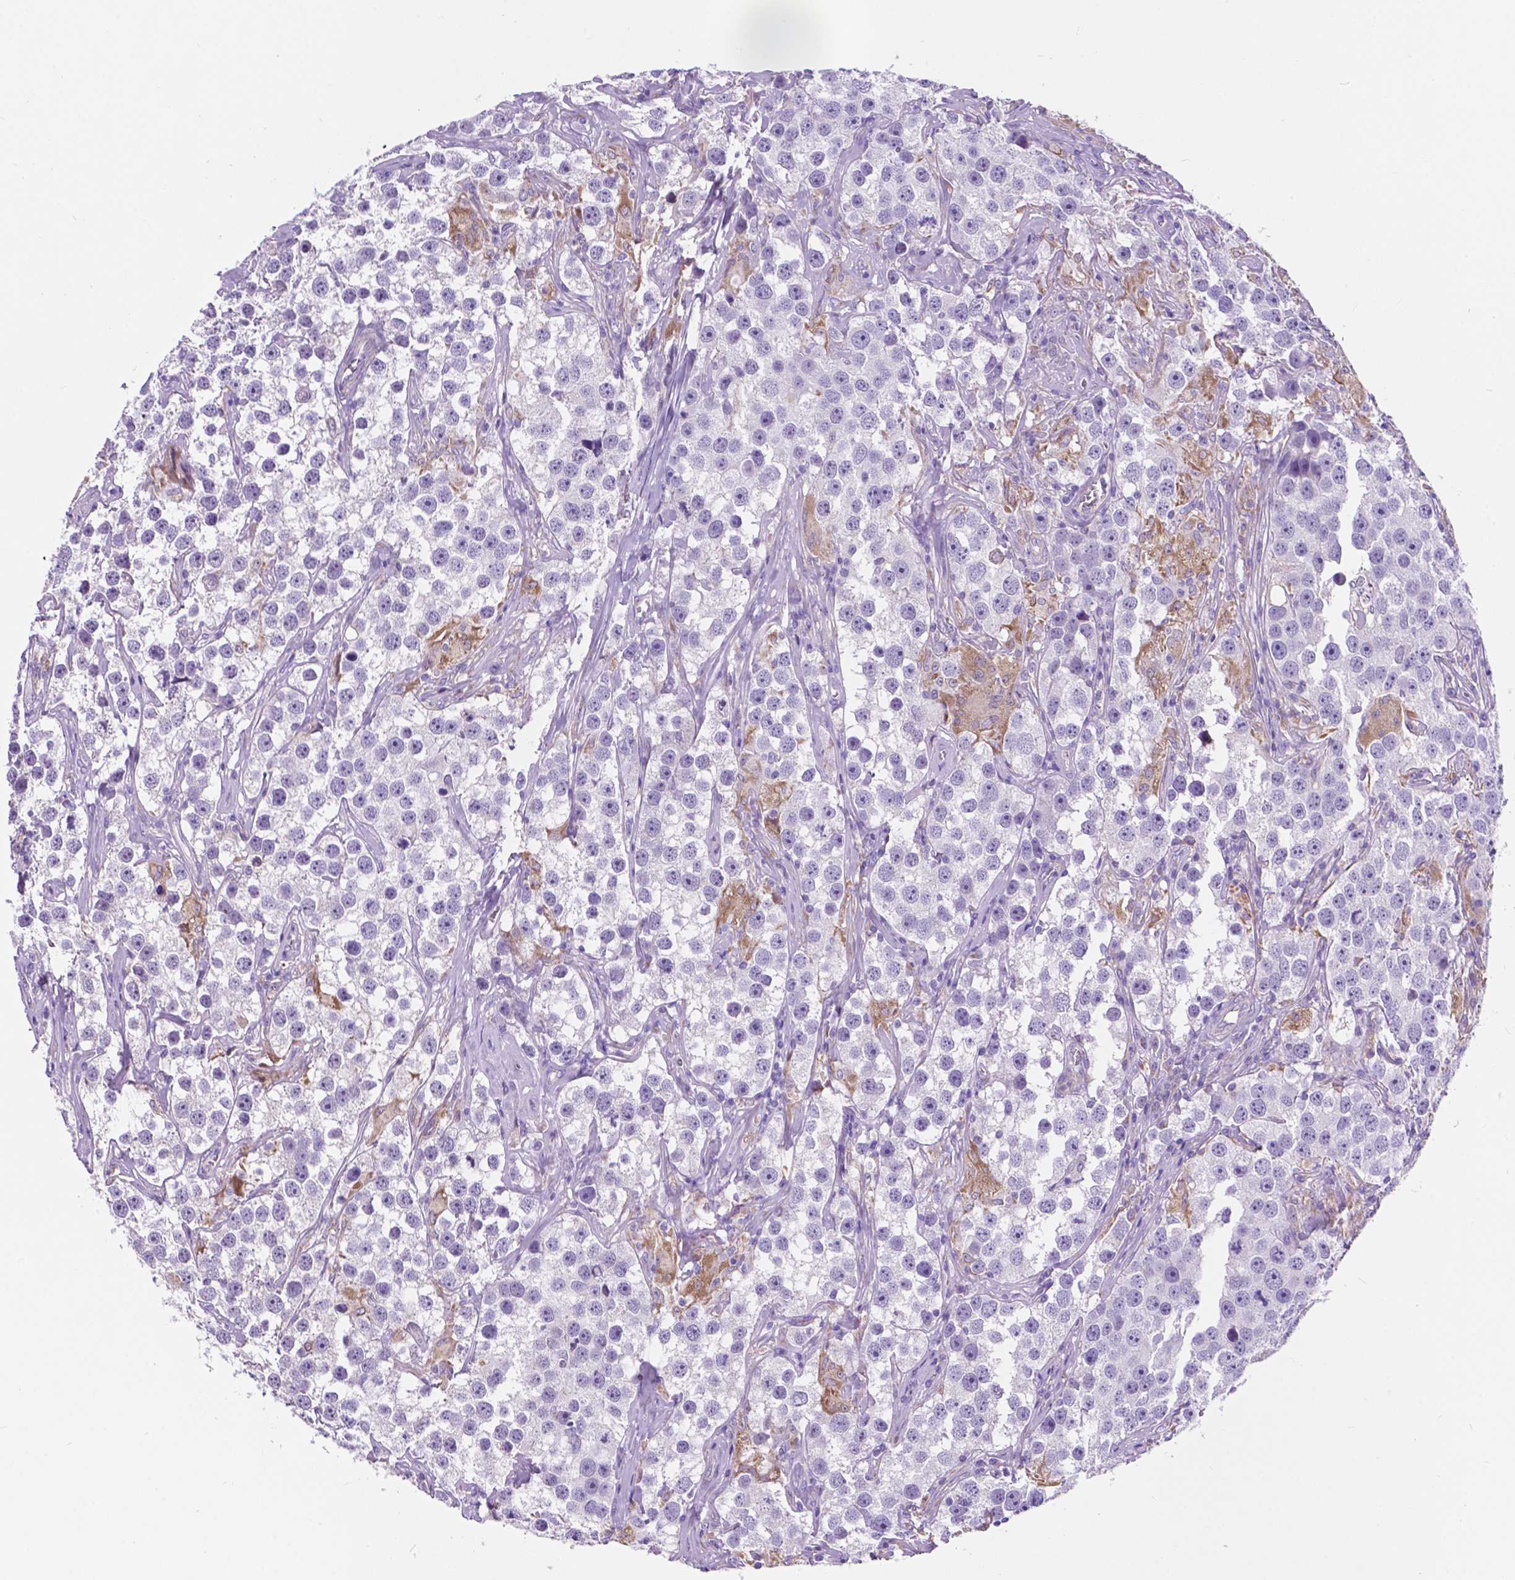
{"staining": {"intensity": "negative", "quantity": "none", "location": "none"}, "tissue": "testis cancer", "cell_type": "Tumor cells", "image_type": "cancer", "snomed": [{"axis": "morphology", "description": "Seminoma, NOS"}, {"axis": "topography", "description": "Testis"}], "caption": "There is no significant positivity in tumor cells of testis cancer (seminoma).", "gene": "TRPV5", "patient": {"sex": "male", "age": 49}}